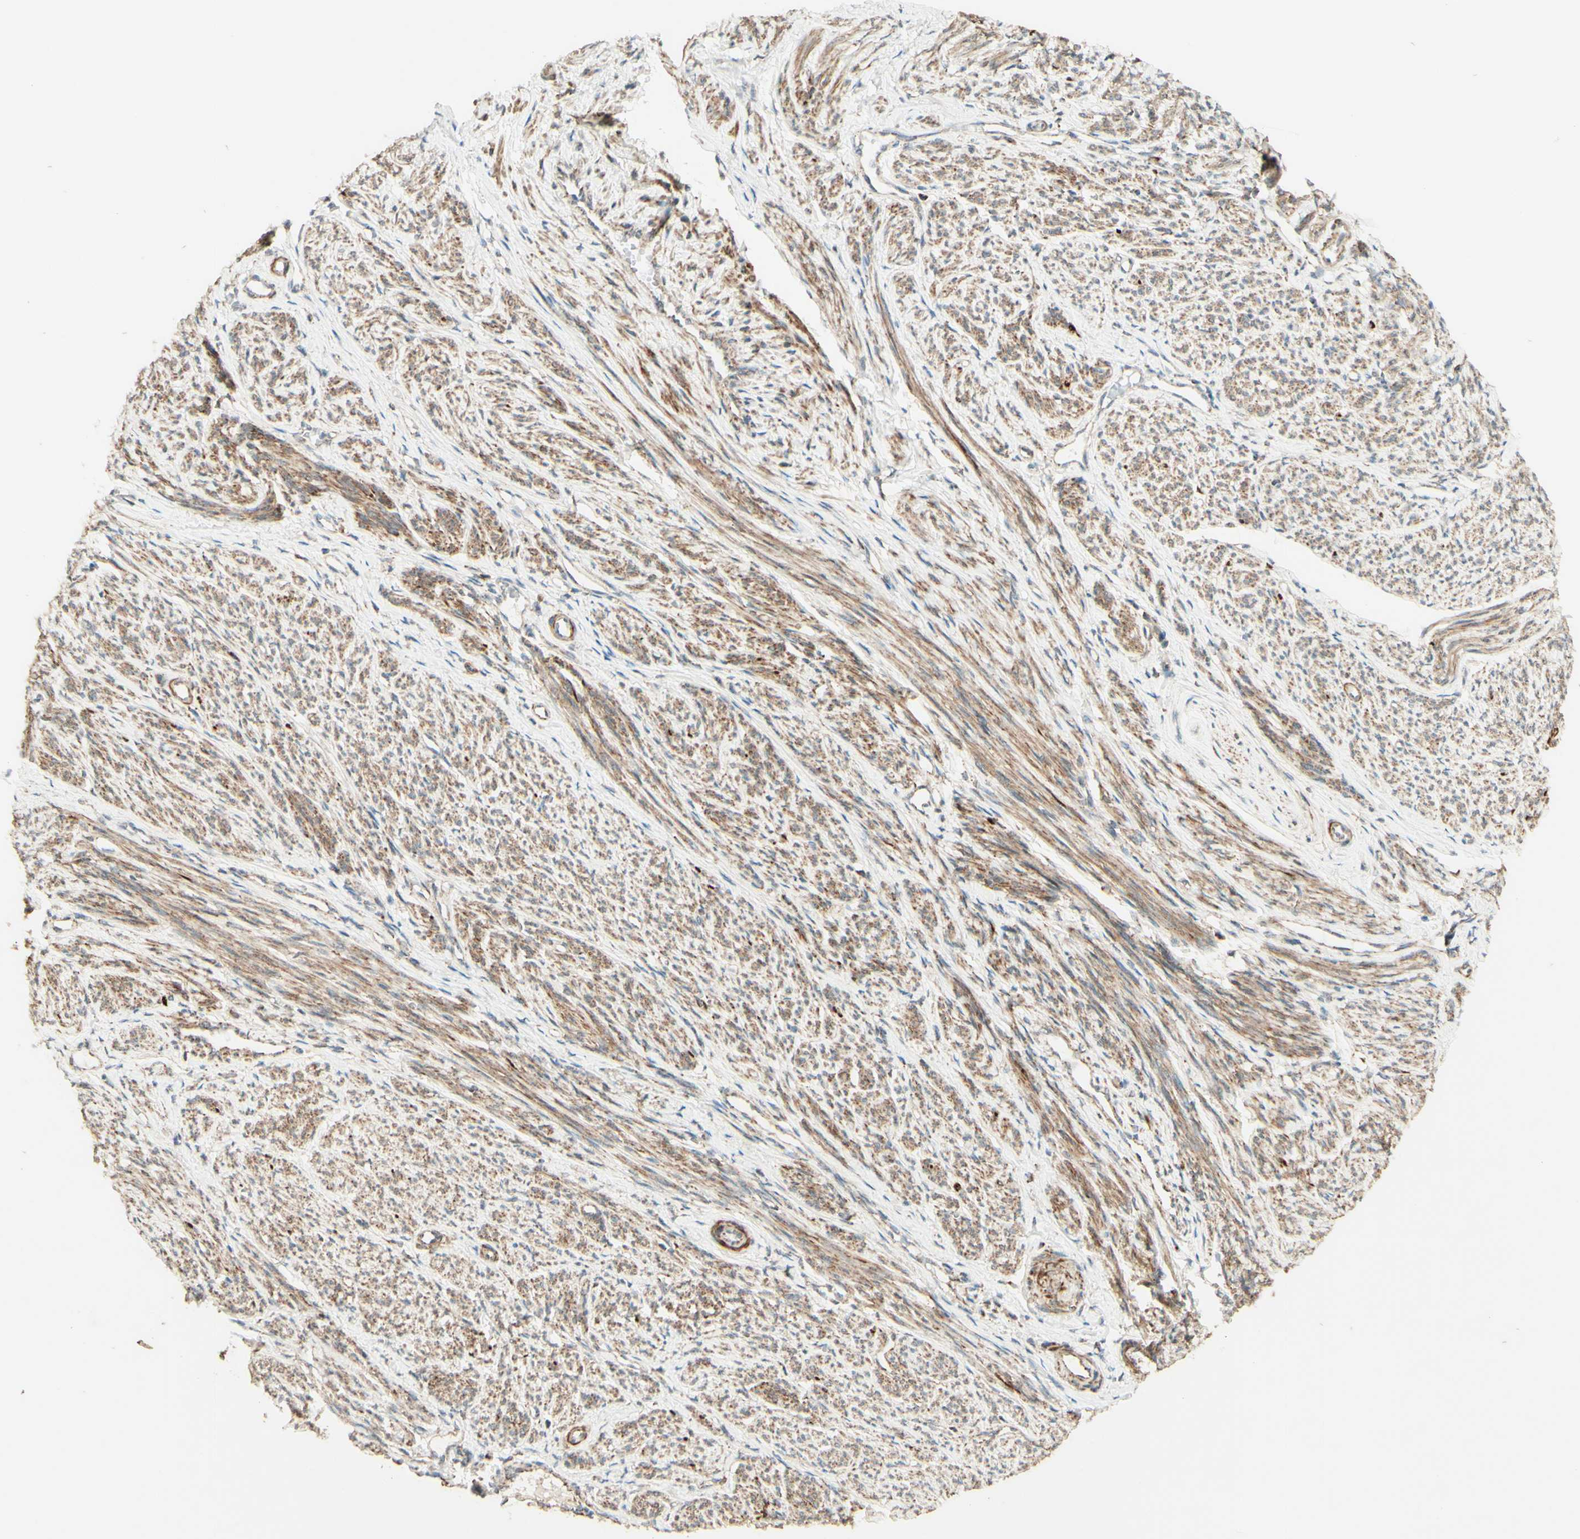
{"staining": {"intensity": "strong", "quantity": ">75%", "location": "cytoplasmic/membranous"}, "tissue": "smooth muscle", "cell_type": "Smooth muscle cells", "image_type": "normal", "snomed": [{"axis": "morphology", "description": "Normal tissue, NOS"}, {"axis": "topography", "description": "Smooth muscle"}], "caption": "Immunohistochemical staining of benign smooth muscle demonstrates high levels of strong cytoplasmic/membranous expression in about >75% of smooth muscle cells.", "gene": "DHRS3", "patient": {"sex": "female", "age": 65}}